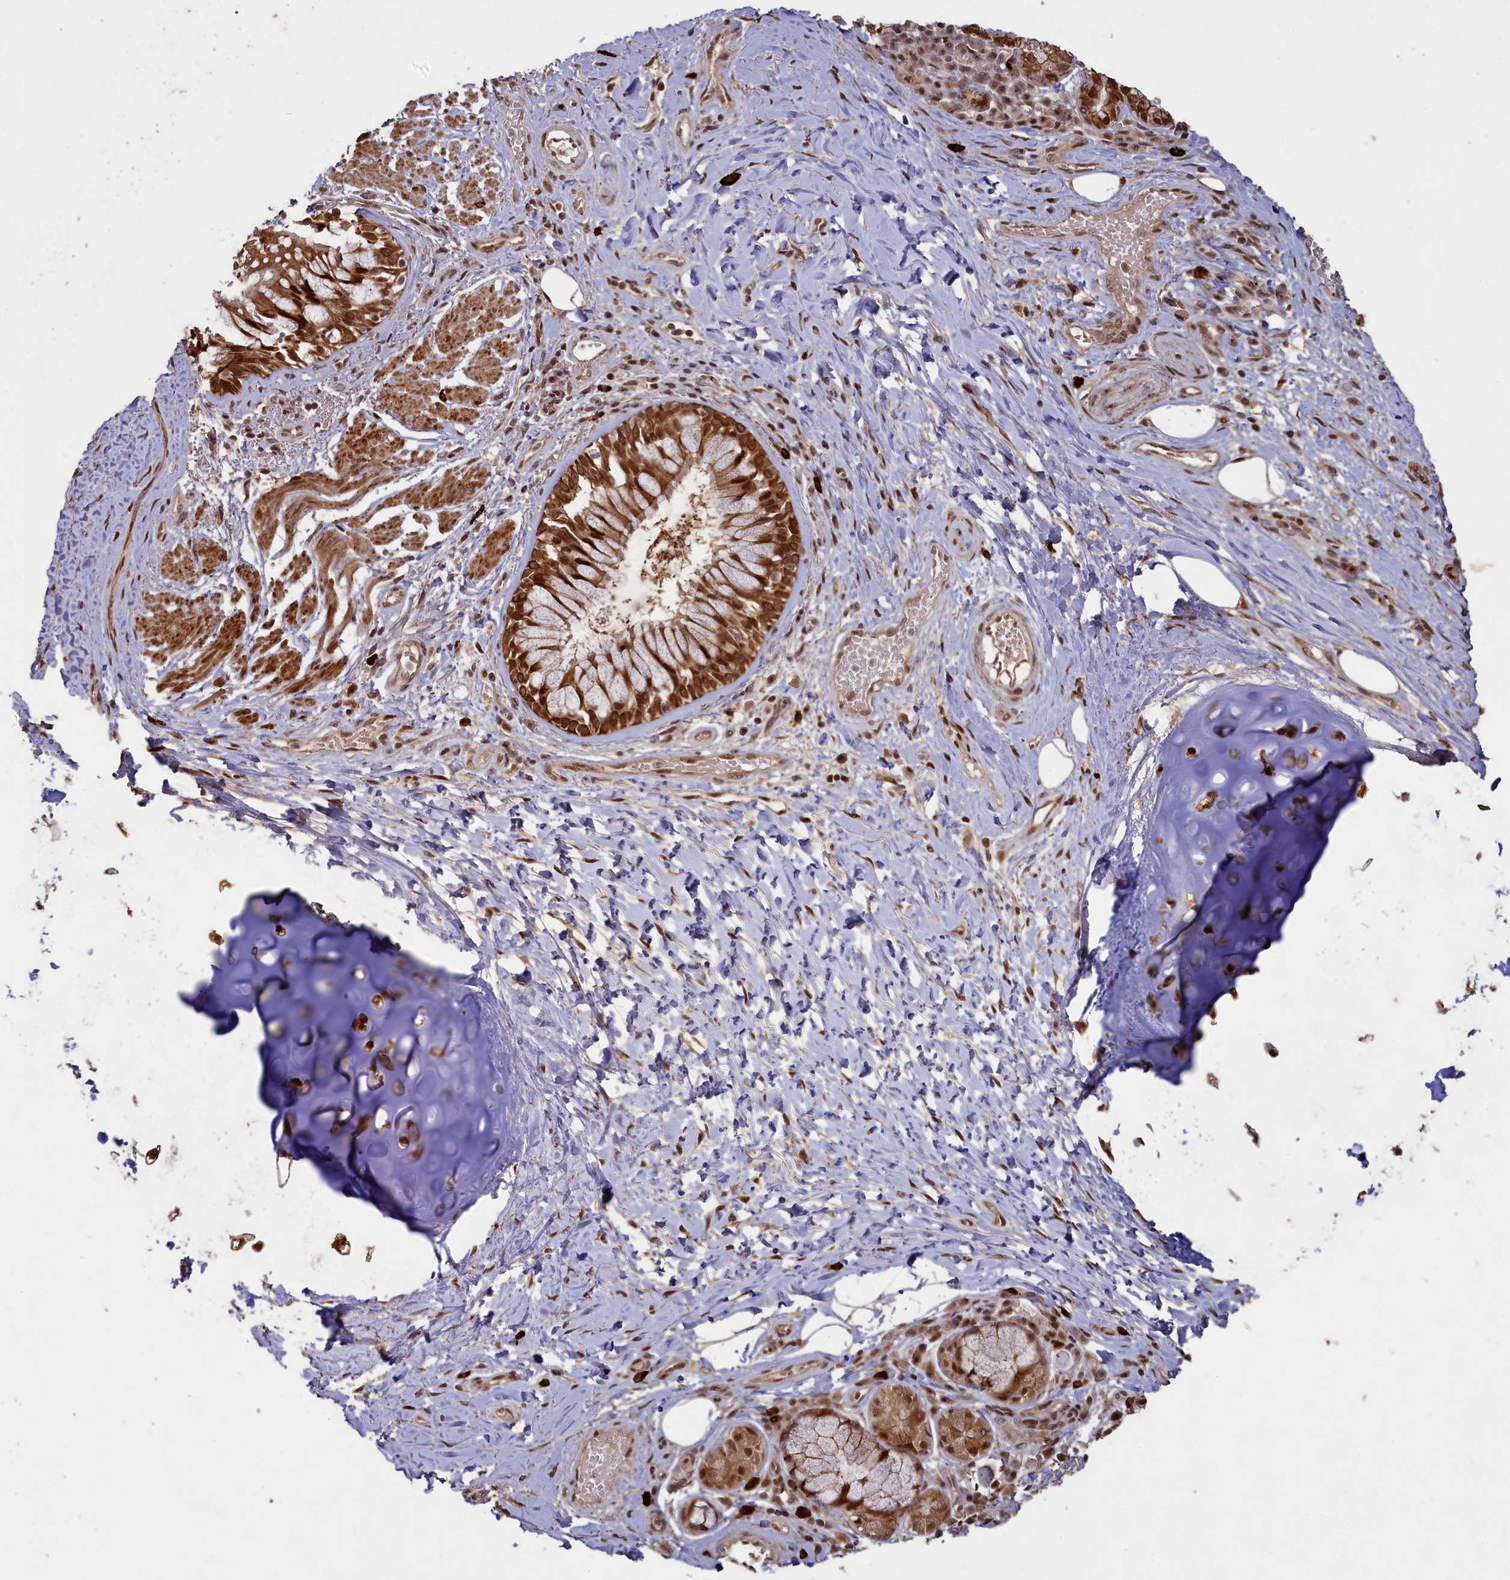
{"staining": {"intensity": "moderate", "quantity": "25%-75%", "location": "cytoplasmic/membranous,nuclear"}, "tissue": "adipose tissue", "cell_type": "Adipocytes", "image_type": "normal", "snomed": [{"axis": "morphology", "description": "Normal tissue, NOS"}, {"axis": "morphology", "description": "Squamous cell carcinoma, NOS"}, {"axis": "topography", "description": "Bronchus"}, {"axis": "topography", "description": "Lung"}], "caption": "There is medium levels of moderate cytoplasmic/membranous,nuclear staining in adipocytes of unremarkable adipose tissue, as demonstrated by immunohistochemical staining (brown color).", "gene": "NAE1", "patient": {"sex": "male", "age": 64}}